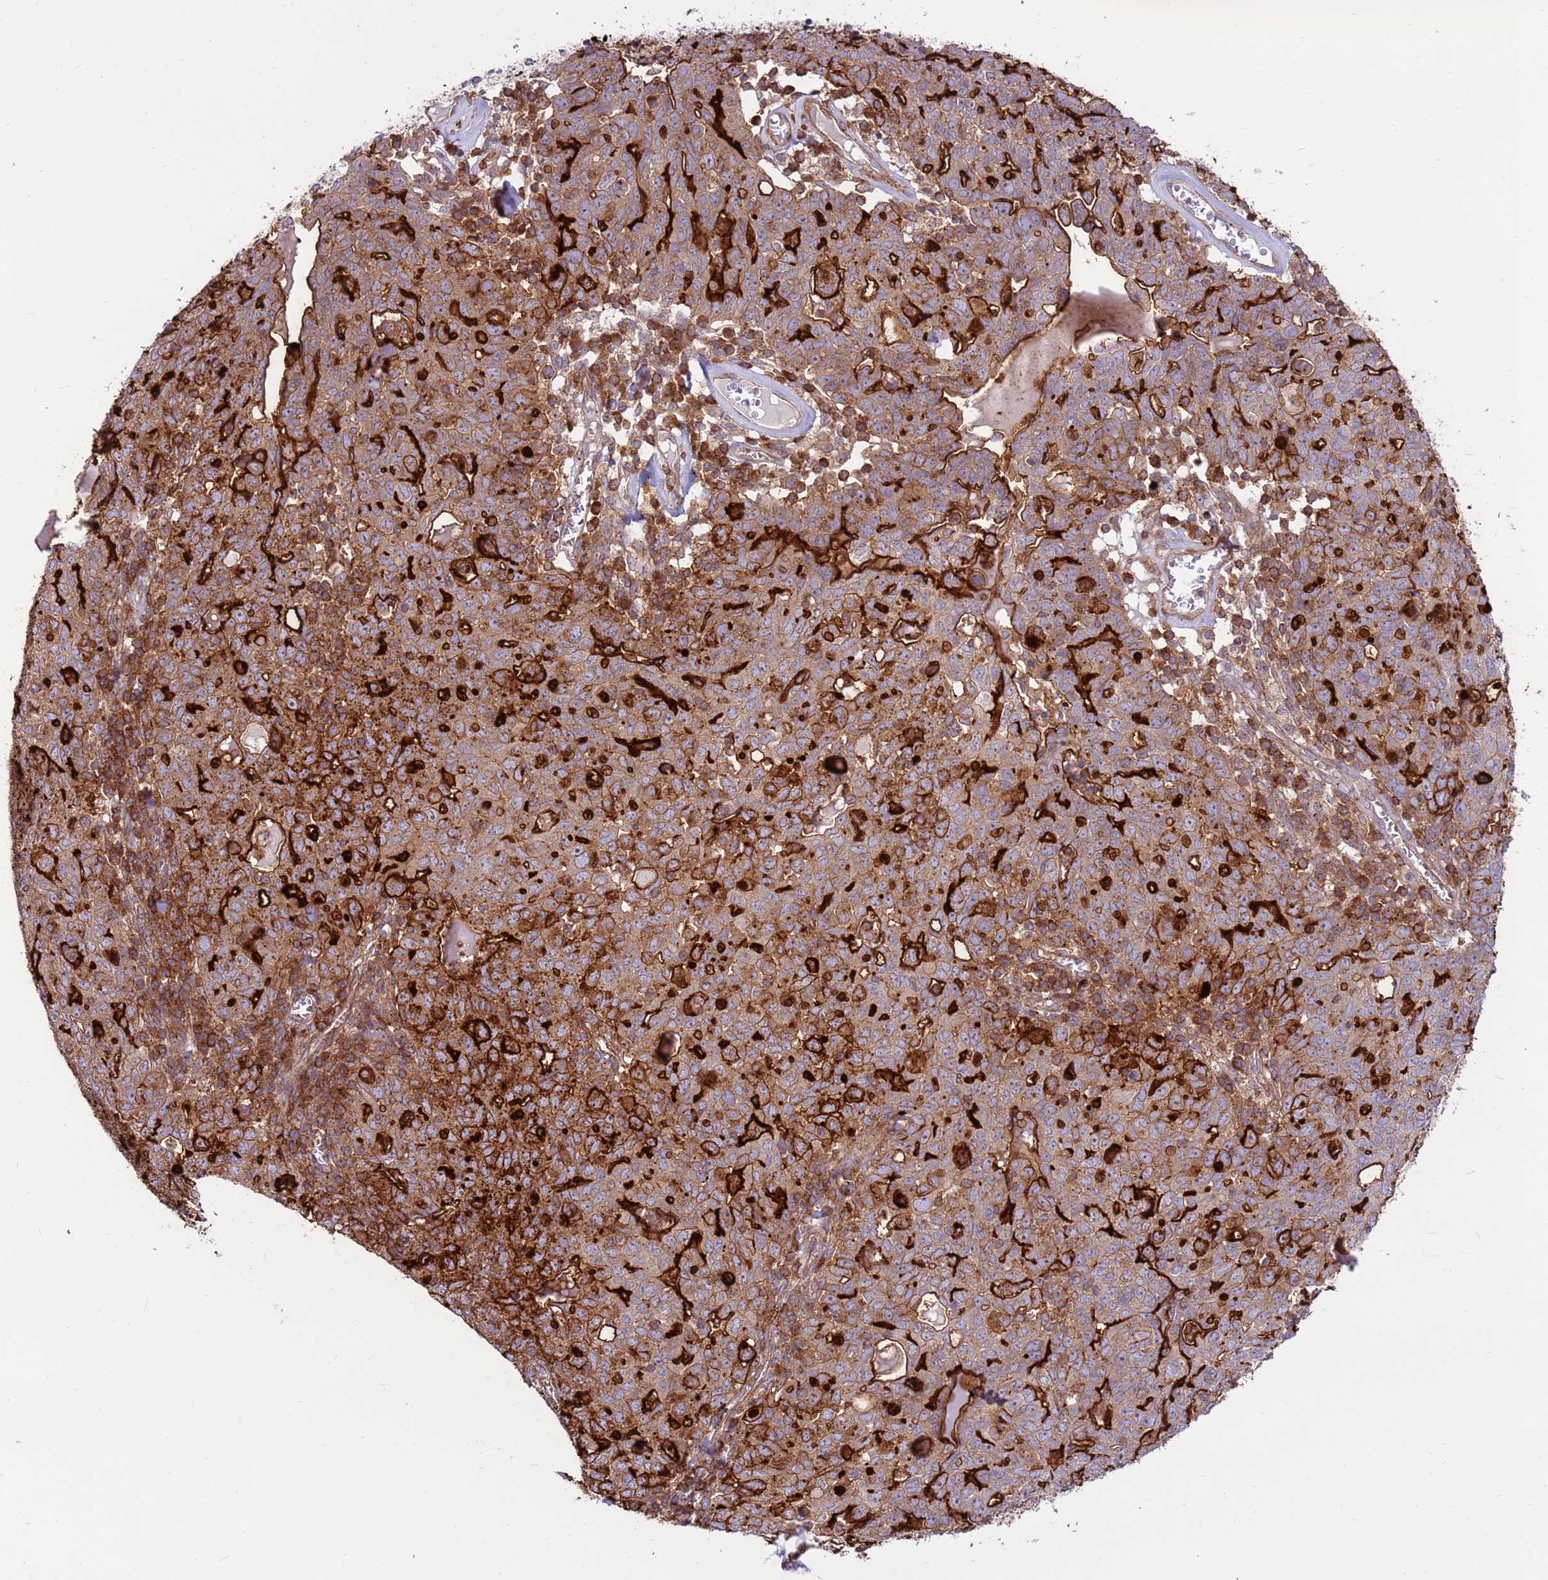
{"staining": {"intensity": "strong", "quantity": ">75%", "location": "cytoplasmic/membranous"}, "tissue": "ovarian cancer", "cell_type": "Tumor cells", "image_type": "cancer", "snomed": [{"axis": "morphology", "description": "Carcinoma, endometroid"}, {"axis": "topography", "description": "Ovary"}], "caption": "There is high levels of strong cytoplasmic/membranous positivity in tumor cells of ovarian endometroid carcinoma, as demonstrated by immunohistochemical staining (brown color).", "gene": "DDX19B", "patient": {"sex": "female", "age": 62}}